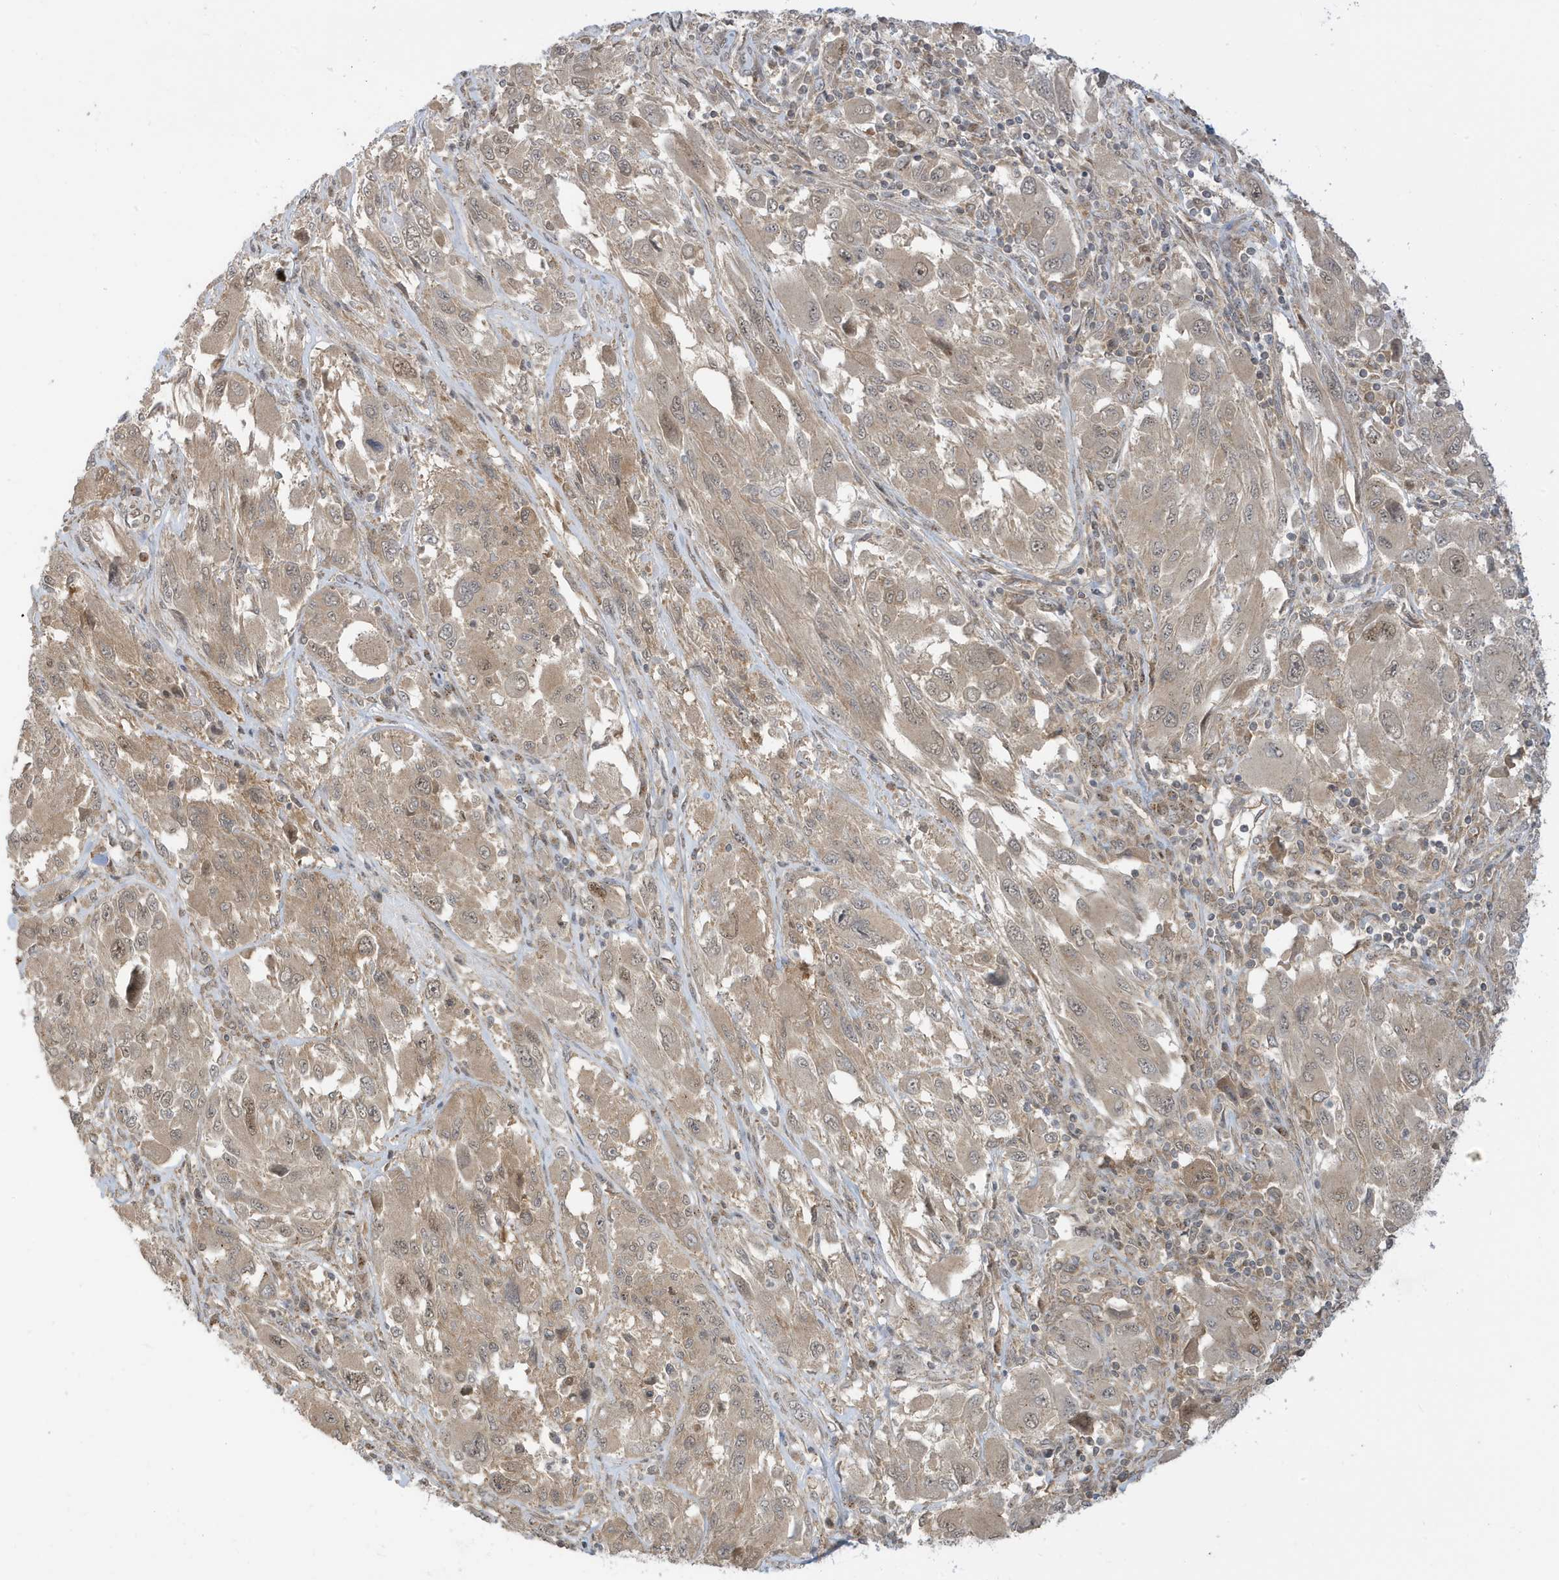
{"staining": {"intensity": "weak", "quantity": ">75%", "location": "cytoplasmic/membranous,nuclear"}, "tissue": "melanoma", "cell_type": "Tumor cells", "image_type": "cancer", "snomed": [{"axis": "morphology", "description": "Malignant melanoma, NOS"}, {"axis": "topography", "description": "Skin"}], "caption": "IHC (DAB) staining of melanoma shows weak cytoplasmic/membranous and nuclear protein expression in approximately >75% of tumor cells. The staining was performed using DAB to visualize the protein expression in brown, while the nuclei were stained in blue with hematoxylin (Magnification: 20x).", "gene": "TAB3", "patient": {"sex": "female", "age": 91}}